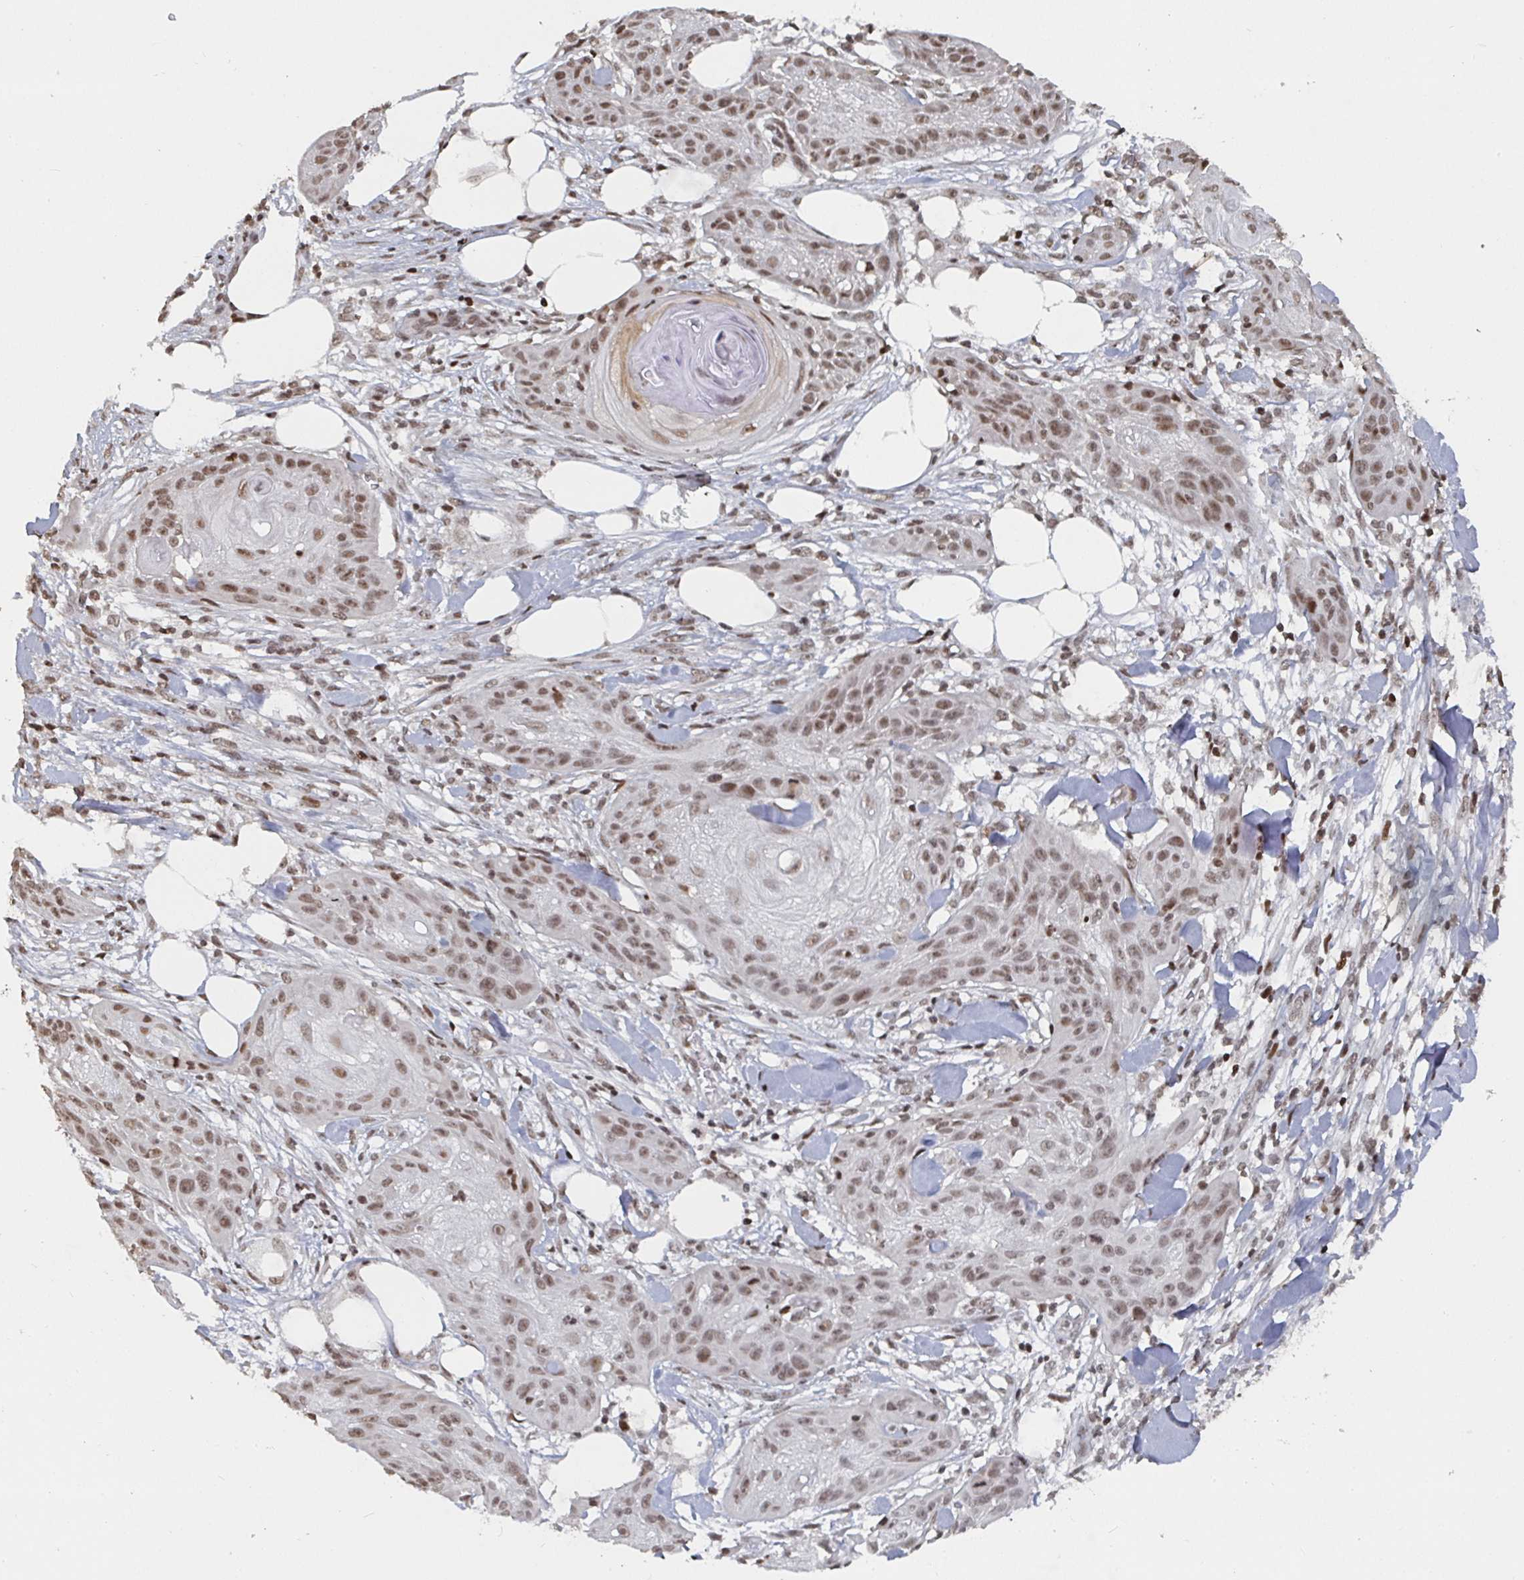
{"staining": {"intensity": "moderate", "quantity": ">75%", "location": "nuclear"}, "tissue": "skin cancer", "cell_type": "Tumor cells", "image_type": "cancer", "snomed": [{"axis": "morphology", "description": "Squamous cell carcinoma, NOS"}, {"axis": "topography", "description": "Skin"}], "caption": "Immunohistochemistry (IHC) staining of skin cancer (squamous cell carcinoma), which exhibits medium levels of moderate nuclear expression in approximately >75% of tumor cells indicating moderate nuclear protein positivity. The staining was performed using DAB (brown) for protein detection and nuclei were counterstained in hematoxylin (blue).", "gene": "ZDHHC12", "patient": {"sex": "female", "age": 88}}